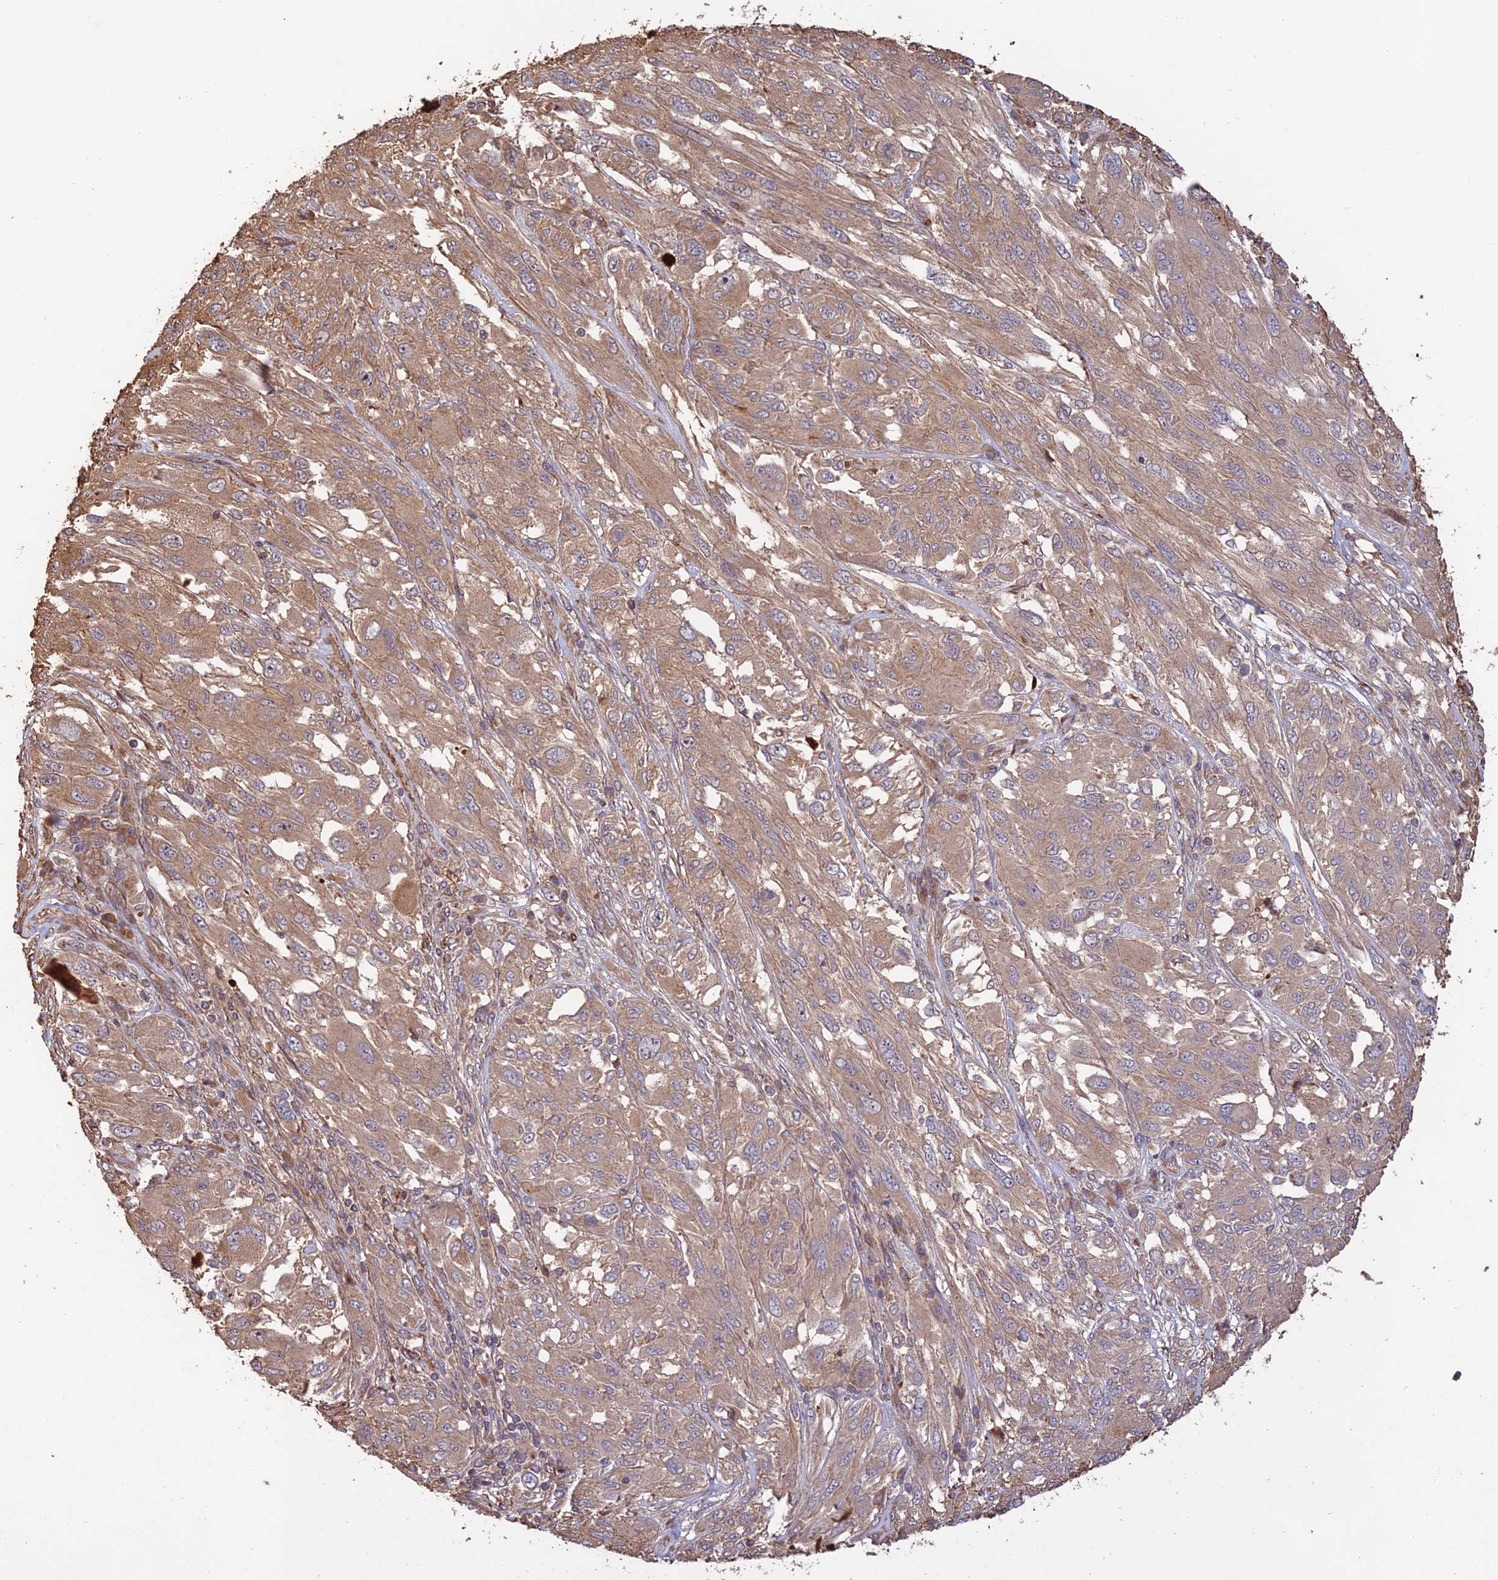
{"staining": {"intensity": "moderate", "quantity": ">75%", "location": "cytoplasmic/membranous"}, "tissue": "melanoma", "cell_type": "Tumor cells", "image_type": "cancer", "snomed": [{"axis": "morphology", "description": "Malignant melanoma, NOS"}, {"axis": "topography", "description": "Skin"}], "caption": "Immunohistochemistry (IHC) histopathology image of neoplastic tissue: human melanoma stained using immunohistochemistry (IHC) reveals medium levels of moderate protein expression localized specifically in the cytoplasmic/membranous of tumor cells, appearing as a cytoplasmic/membranous brown color.", "gene": "CREBL2", "patient": {"sex": "female", "age": 91}}